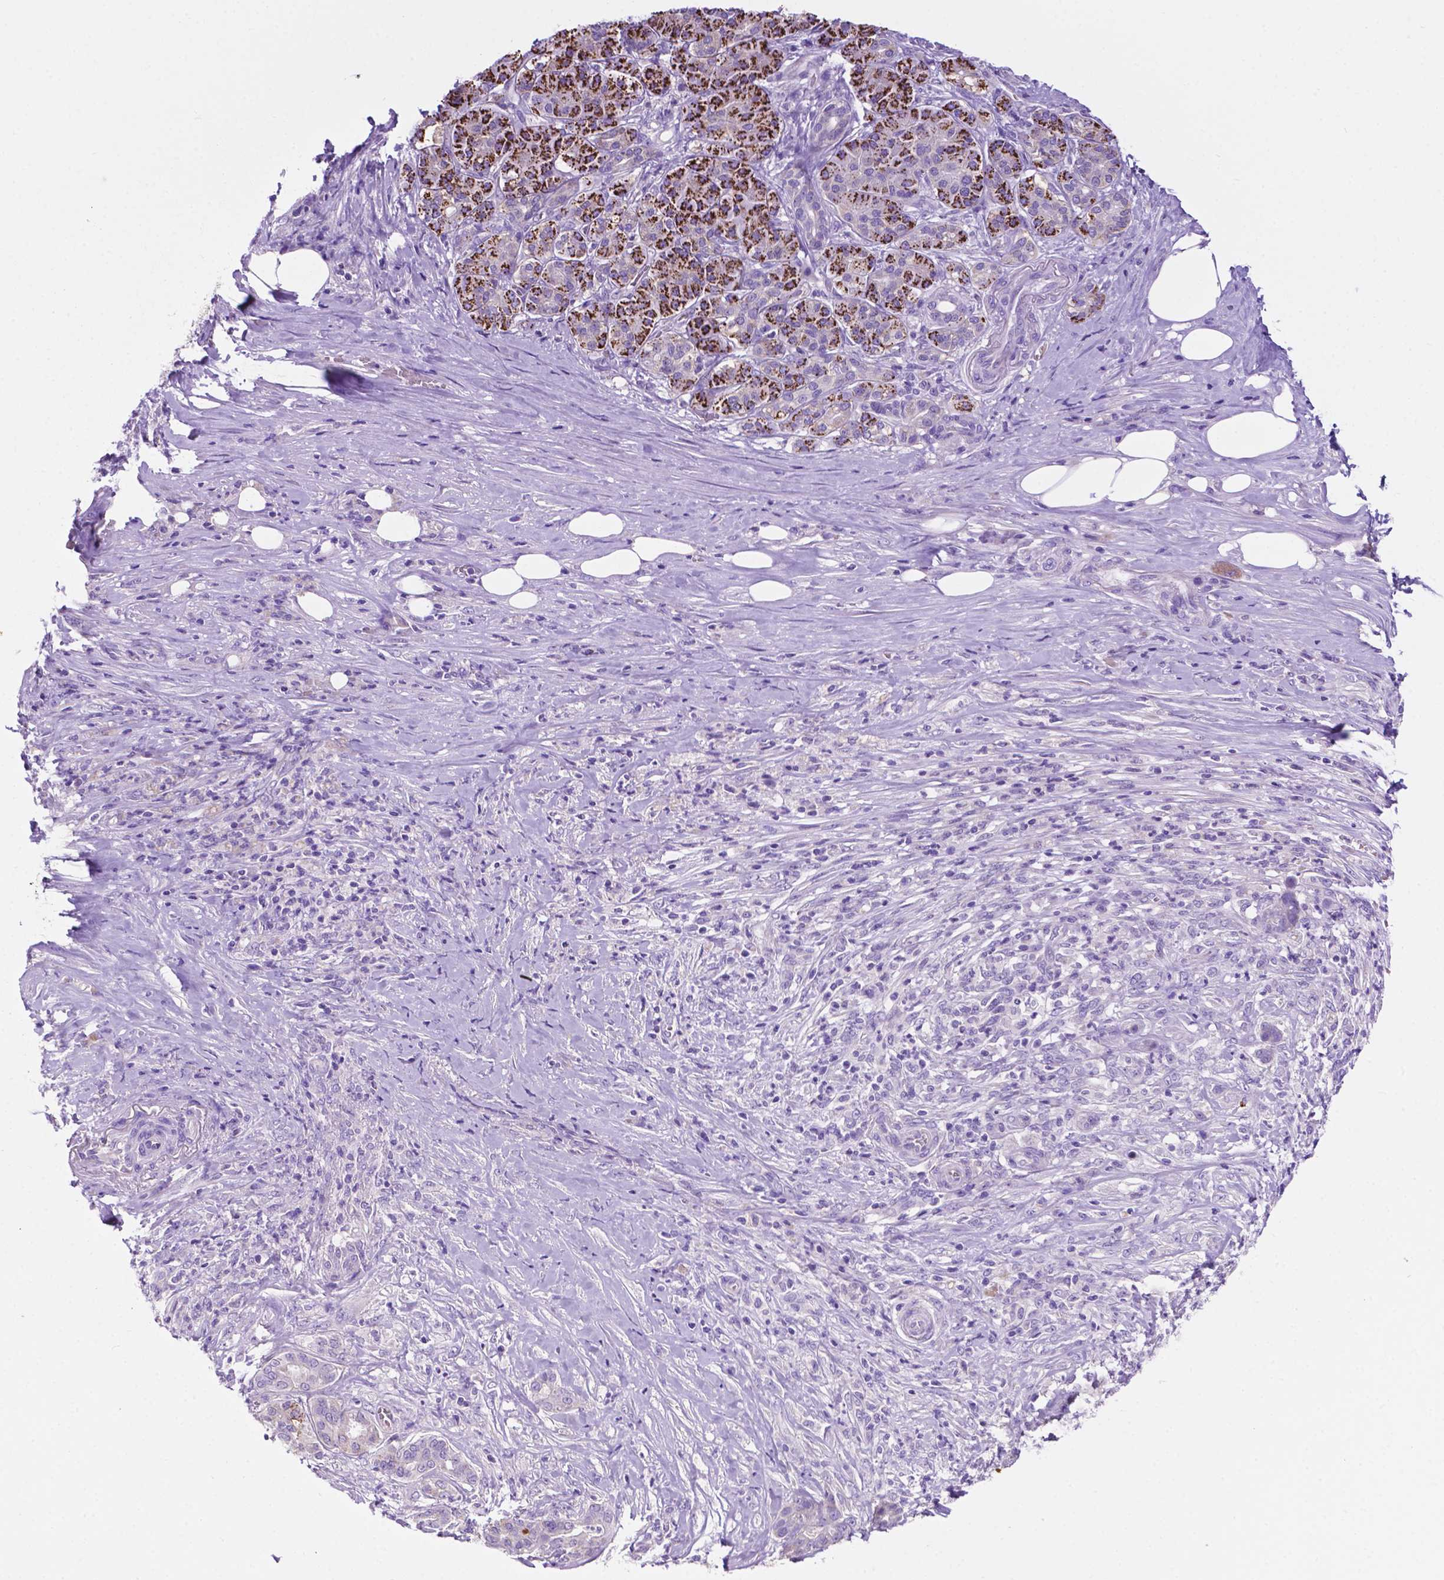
{"staining": {"intensity": "negative", "quantity": "none", "location": "none"}, "tissue": "pancreatic cancer", "cell_type": "Tumor cells", "image_type": "cancer", "snomed": [{"axis": "morphology", "description": "Normal tissue, NOS"}, {"axis": "morphology", "description": "Inflammation, NOS"}, {"axis": "morphology", "description": "Adenocarcinoma, NOS"}, {"axis": "topography", "description": "Pancreas"}], "caption": "Pancreatic cancer (adenocarcinoma) stained for a protein using immunohistochemistry demonstrates no expression tumor cells.", "gene": "PHYHIP", "patient": {"sex": "male", "age": 57}}